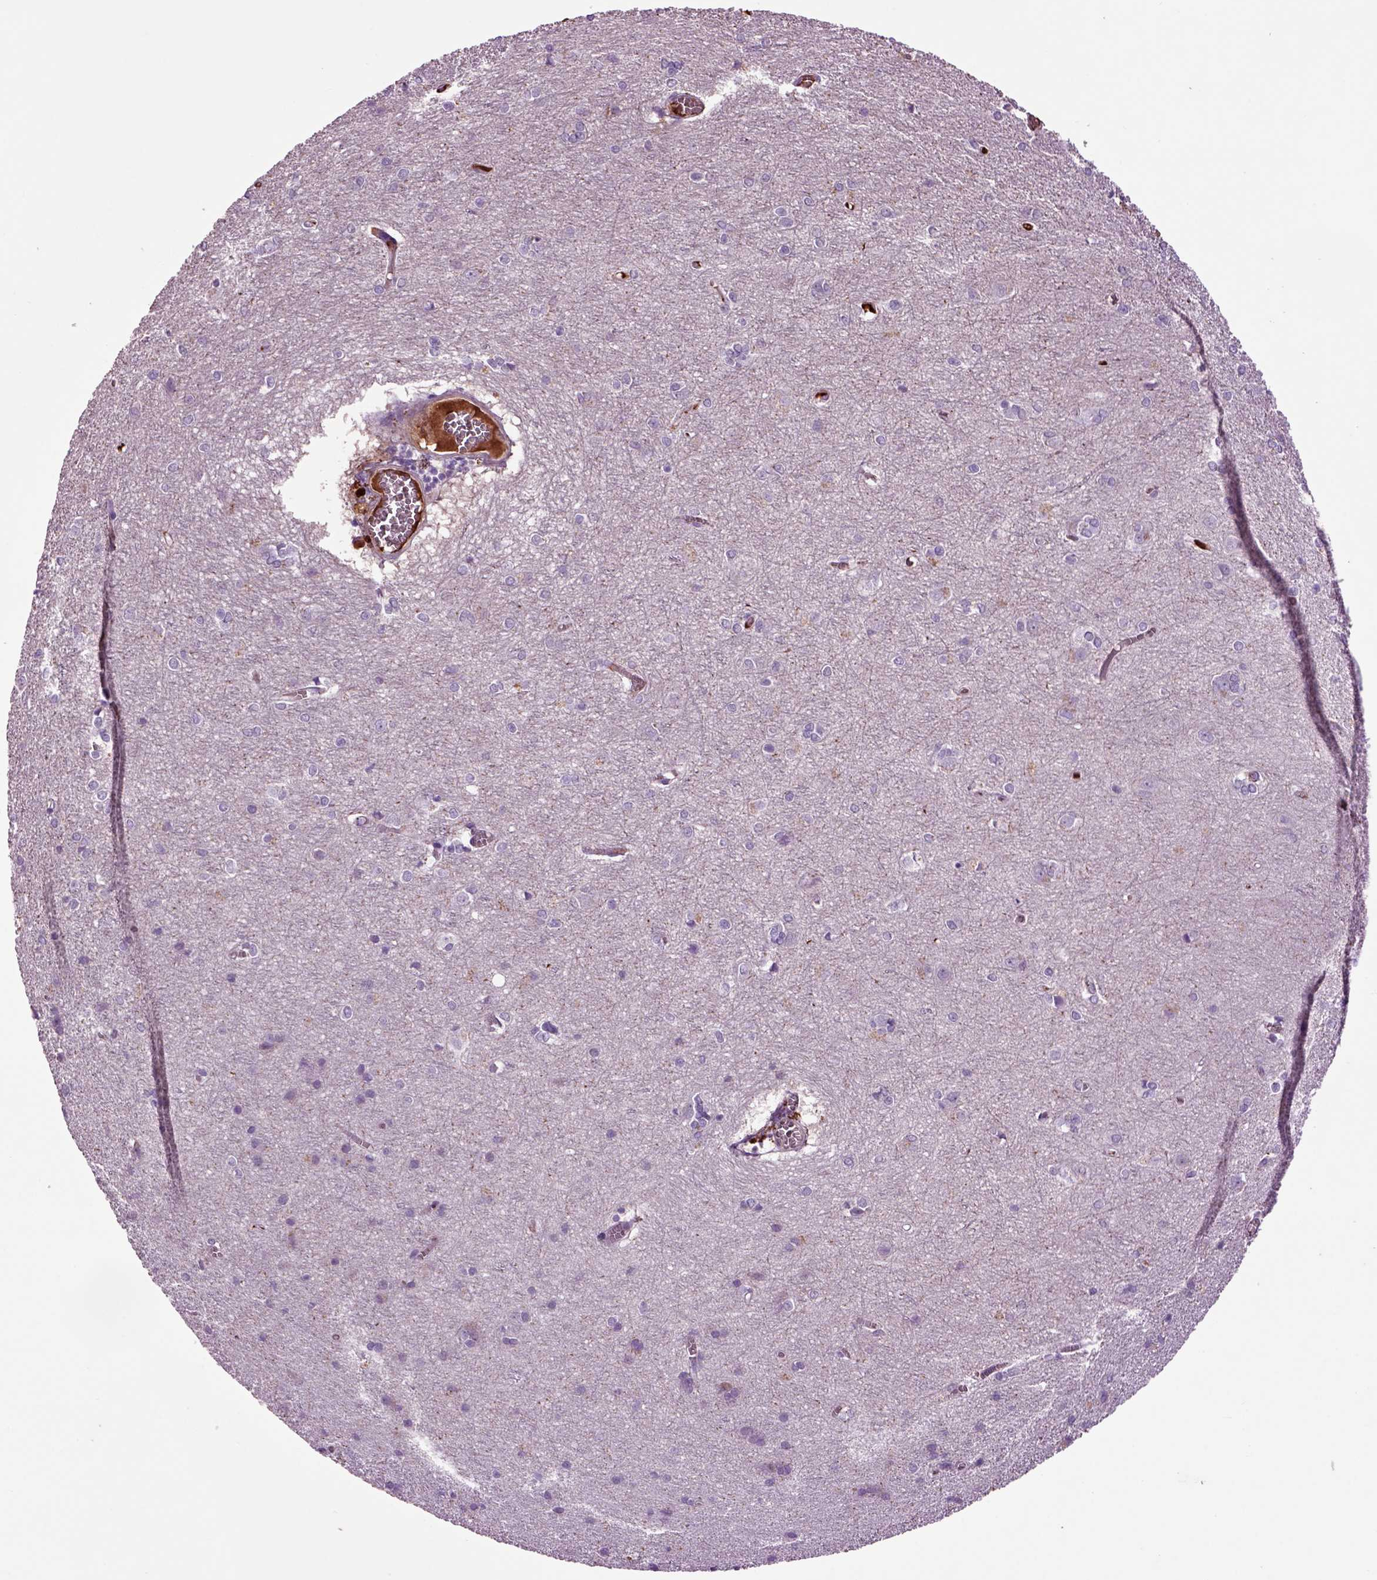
{"staining": {"intensity": "negative", "quantity": "none", "location": "none"}, "tissue": "cerebral cortex", "cell_type": "Endothelial cells", "image_type": "normal", "snomed": [{"axis": "morphology", "description": "Normal tissue, NOS"}, {"axis": "topography", "description": "Cerebral cortex"}], "caption": "A photomicrograph of cerebral cortex stained for a protein shows no brown staining in endothelial cells.", "gene": "SPON1", "patient": {"sex": "male", "age": 37}}